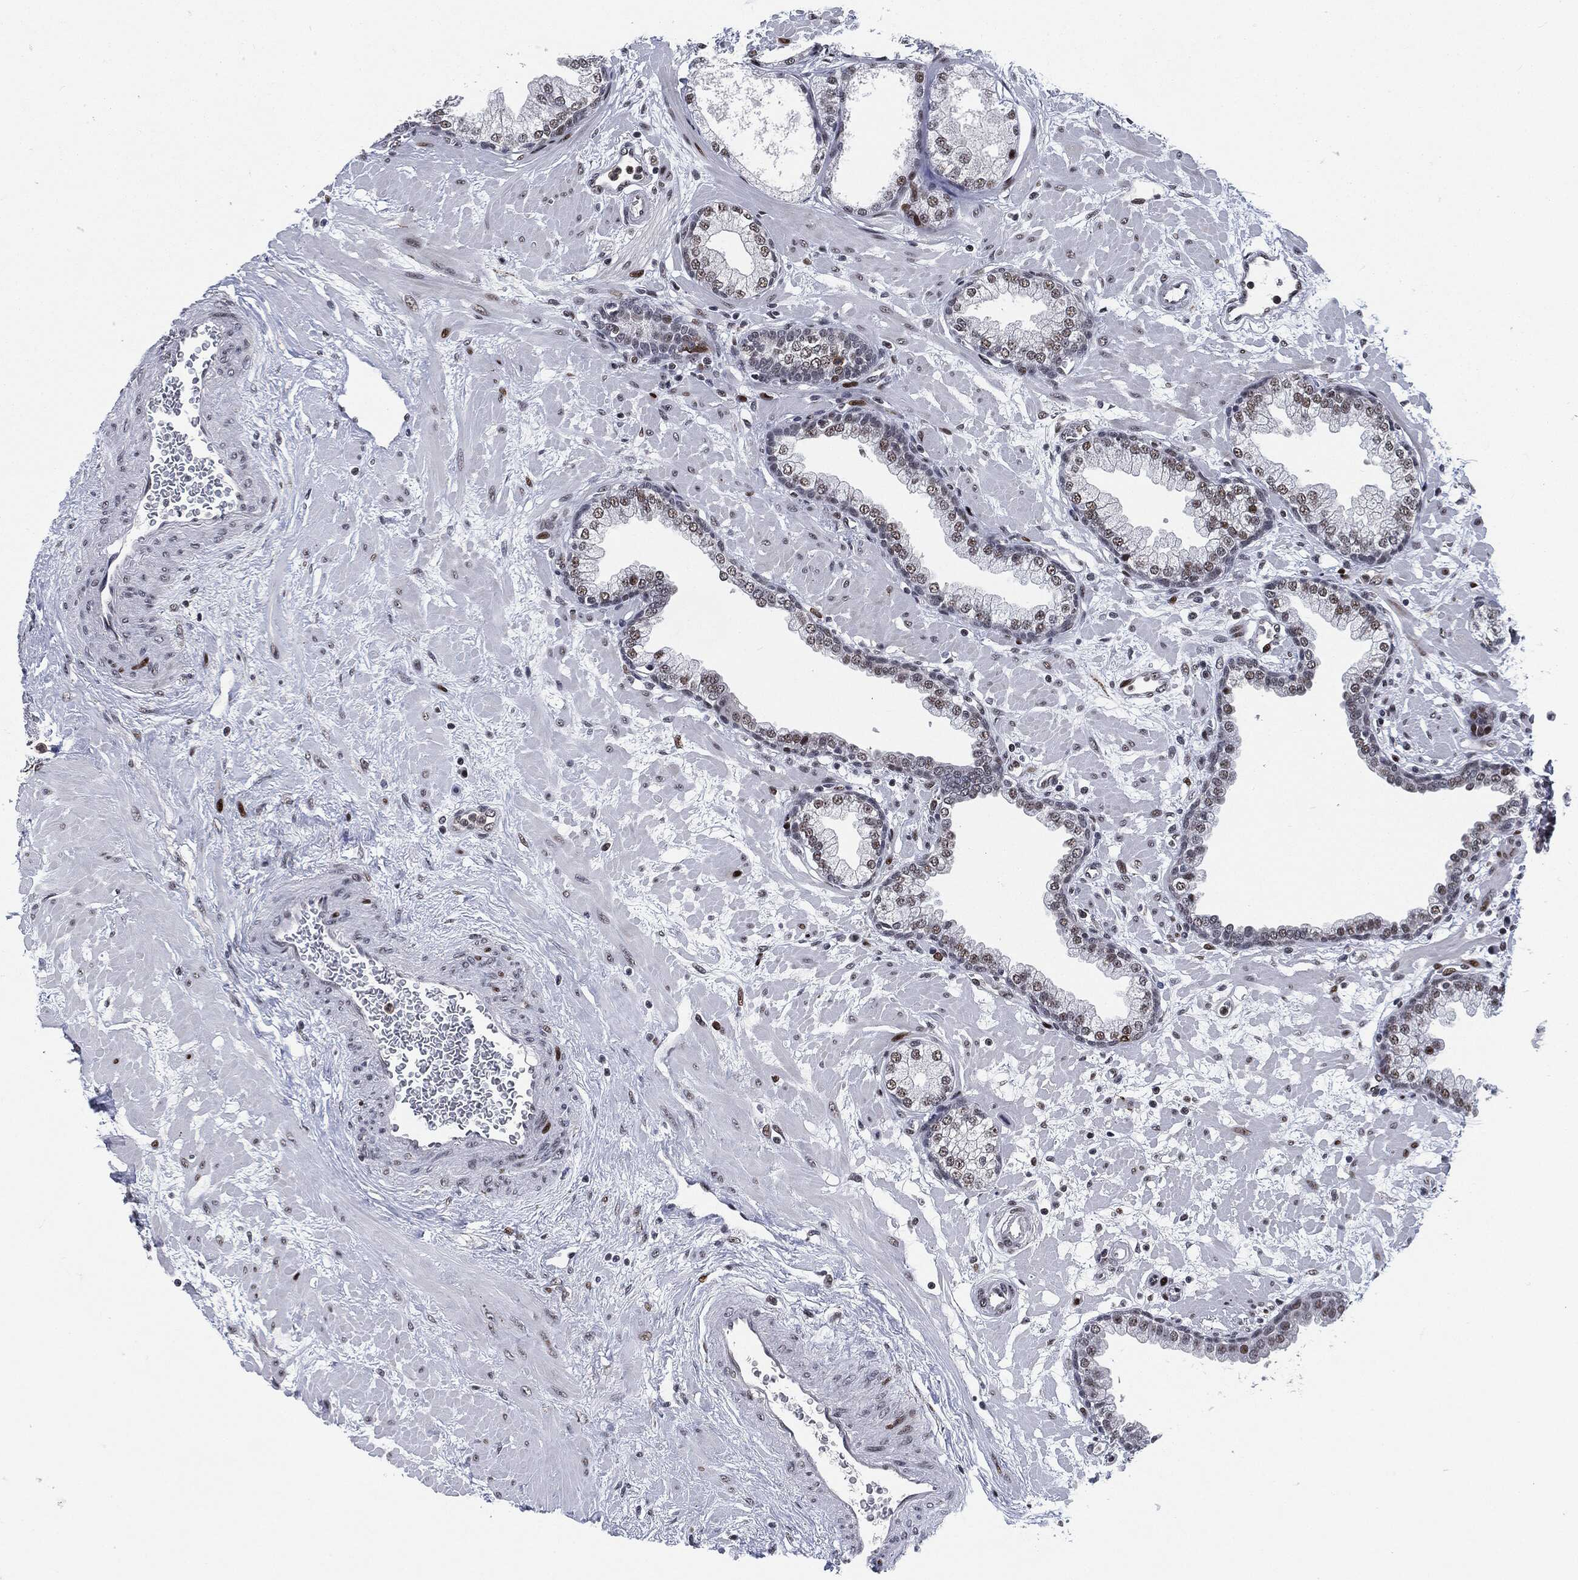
{"staining": {"intensity": "moderate", "quantity": "<25%", "location": "nuclear"}, "tissue": "prostate", "cell_type": "Glandular cells", "image_type": "normal", "snomed": [{"axis": "morphology", "description": "Normal tissue, NOS"}, {"axis": "topography", "description": "Prostate"}], "caption": "A brown stain highlights moderate nuclear positivity of a protein in glandular cells of unremarkable prostate. (brown staining indicates protein expression, while blue staining denotes nuclei).", "gene": "AKT2", "patient": {"sex": "male", "age": 63}}